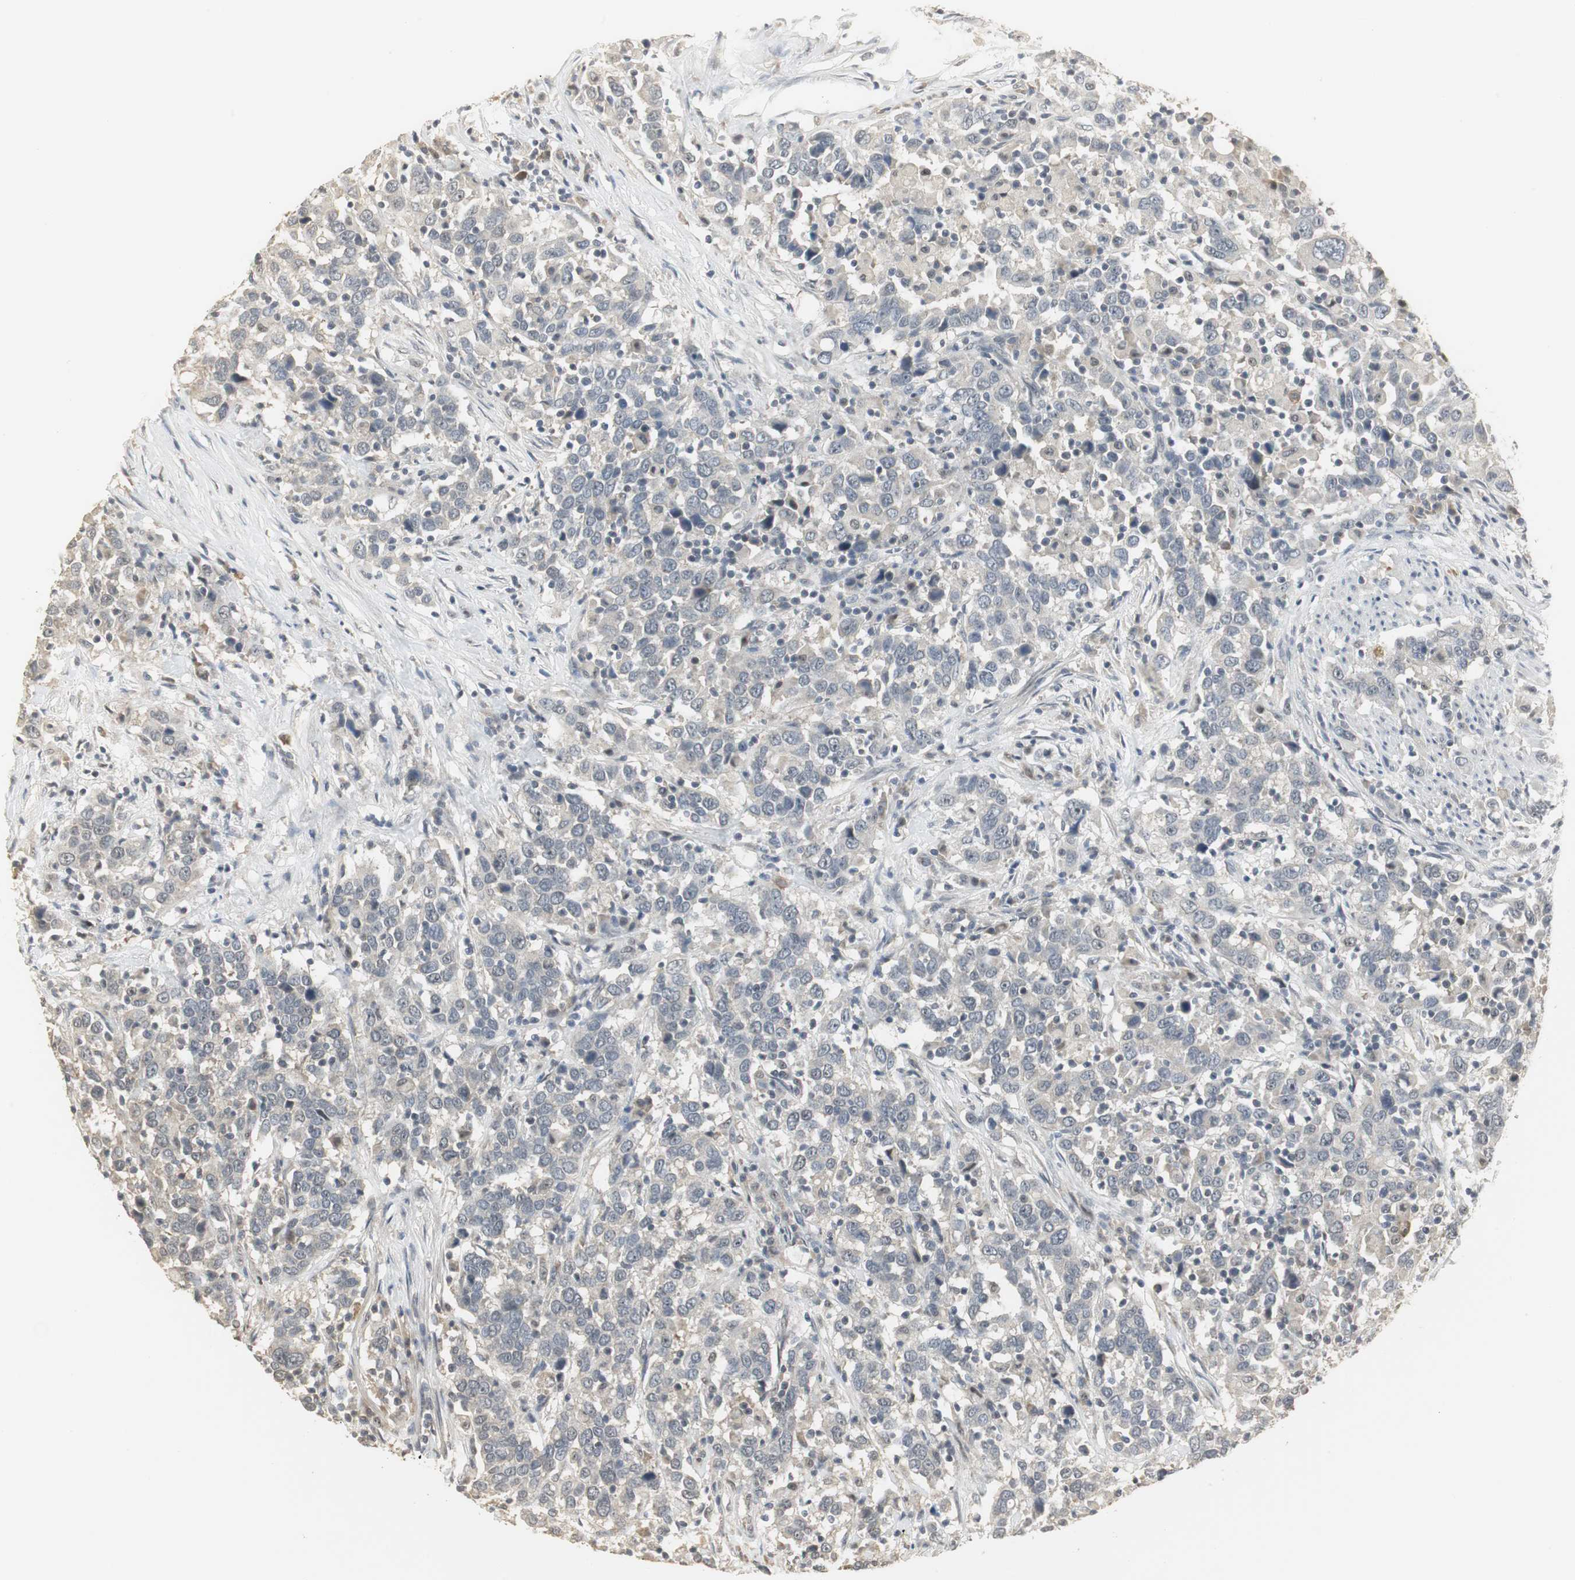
{"staining": {"intensity": "weak", "quantity": "<25%", "location": "cytoplasmic/membranous"}, "tissue": "urothelial cancer", "cell_type": "Tumor cells", "image_type": "cancer", "snomed": [{"axis": "morphology", "description": "Urothelial carcinoma, High grade"}, {"axis": "topography", "description": "Urinary bladder"}], "caption": "This is an immunohistochemistry (IHC) micrograph of human high-grade urothelial carcinoma. There is no expression in tumor cells.", "gene": "ELOA", "patient": {"sex": "male", "age": 61}}